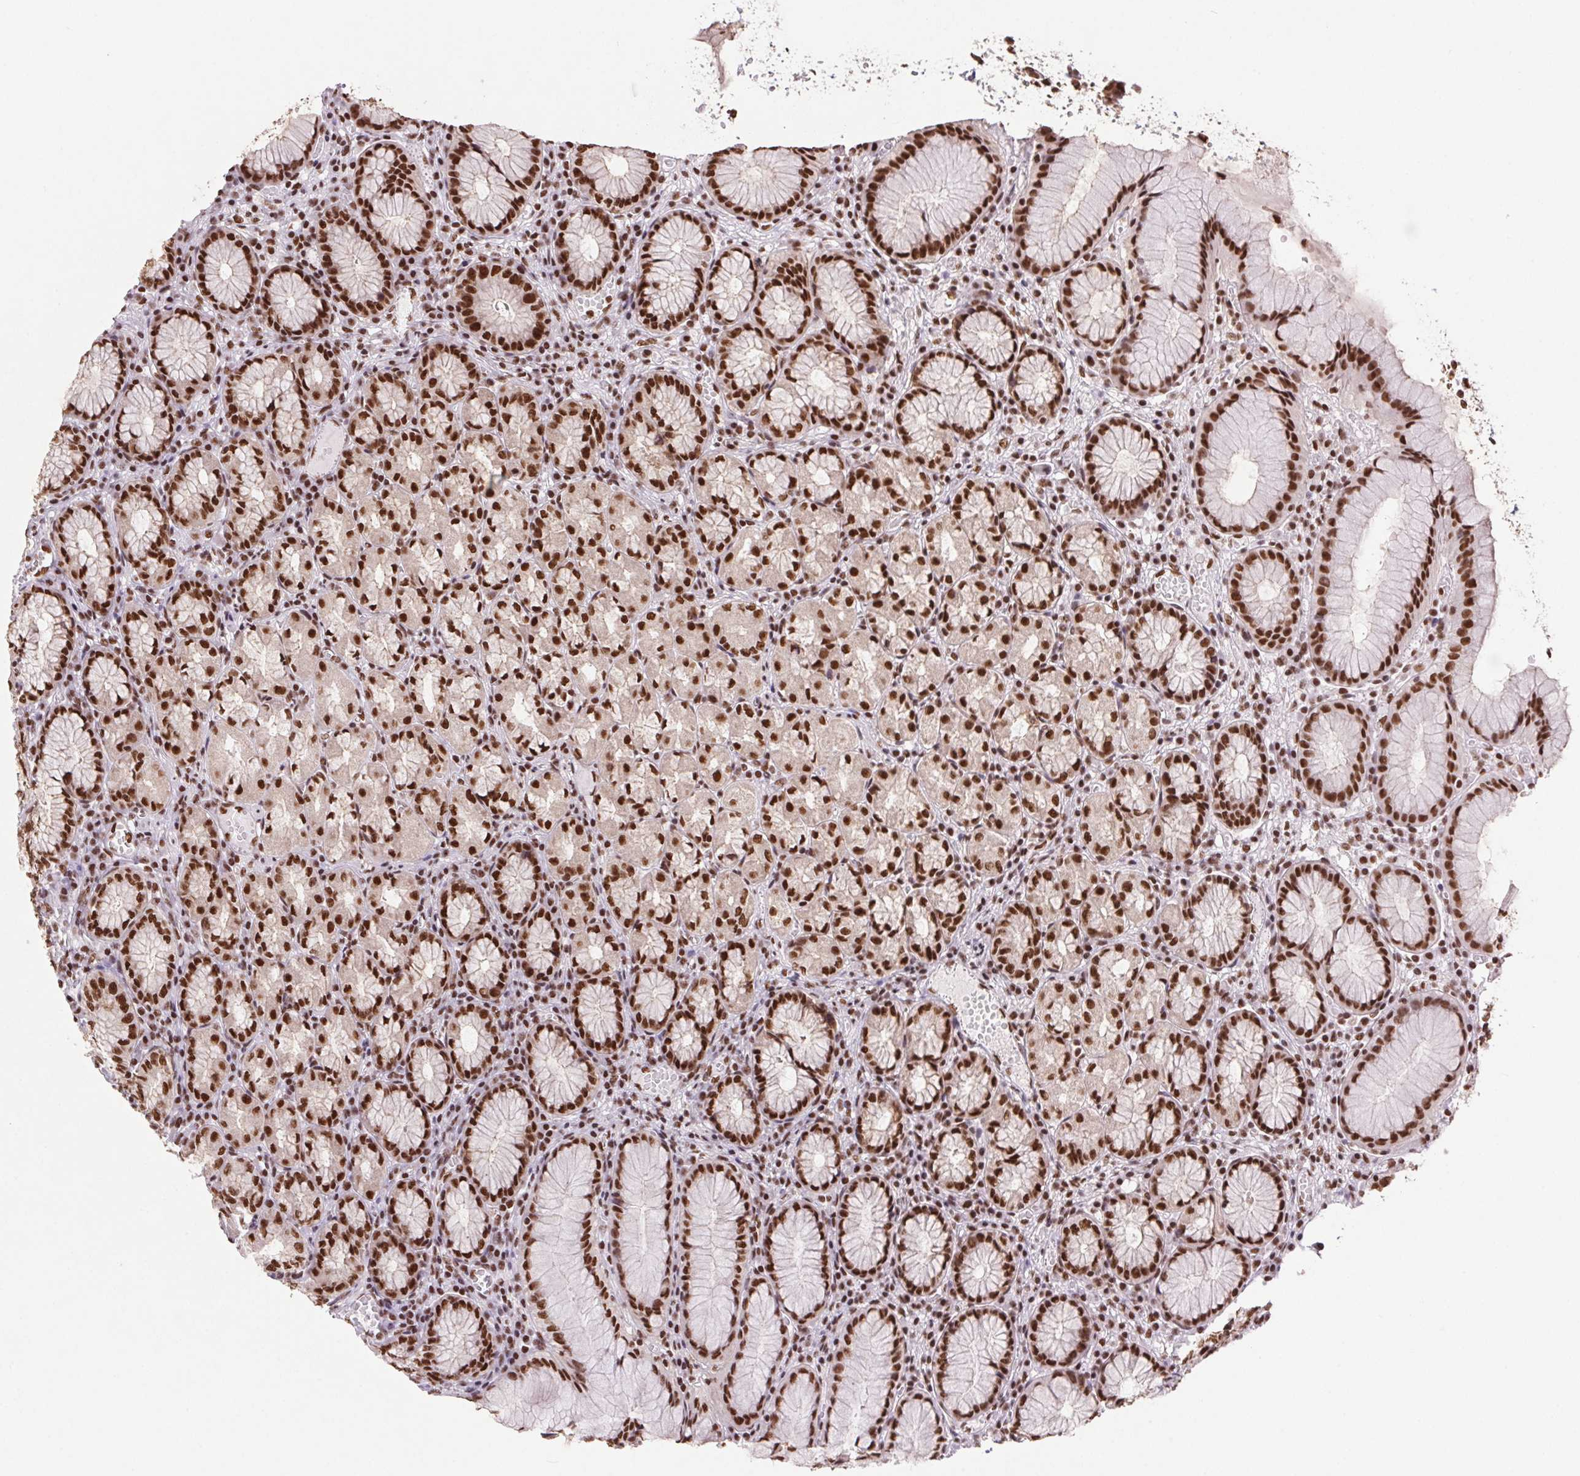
{"staining": {"intensity": "strong", "quantity": ">75%", "location": "nuclear"}, "tissue": "stomach", "cell_type": "Glandular cells", "image_type": "normal", "snomed": [{"axis": "morphology", "description": "Normal tissue, NOS"}, {"axis": "topography", "description": "Stomach"}], "caption": "Strong nuclear protein staining is appreciated in approximately >75% of glandular cells in stomach.", "gene": "ZNF207", "patient": {"sex": "male", "age": 55}}